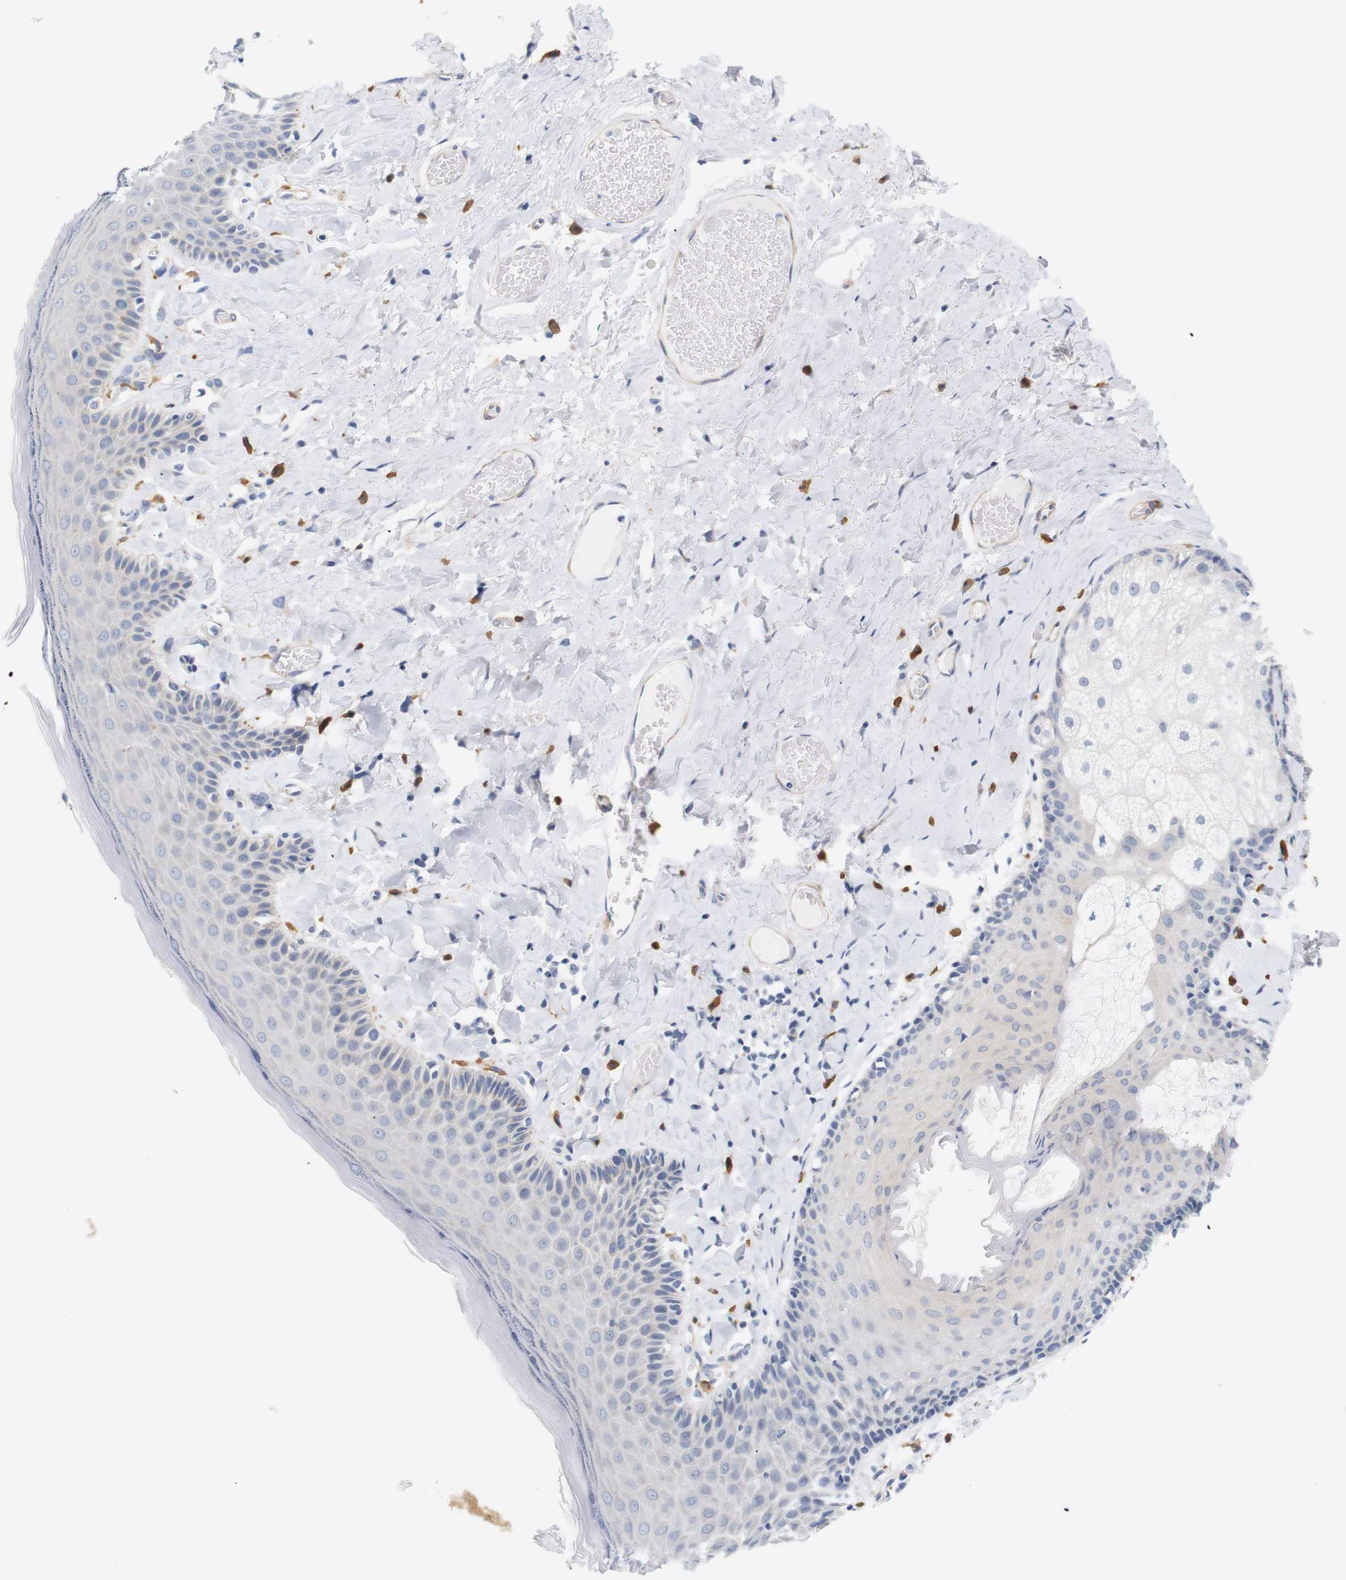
{"staining": {"intensity": "negative", "quantity": "none", "location": "none"}, "tissue": "skin", "cell_type": "Epidermal cells", "image_type": "normal", "snomed": [{"axis": "morphology", "description": "Normal tissue, NOS"}, {"axis": "topography", "description": "Anal"}], "caption": "Immunohistochemistry micrograph of benign human skin stained for a protein (brown), which displays no staining in epidermal cells.", "gene": "STMN3", "patient": {"sex": "male", "age": 69}}